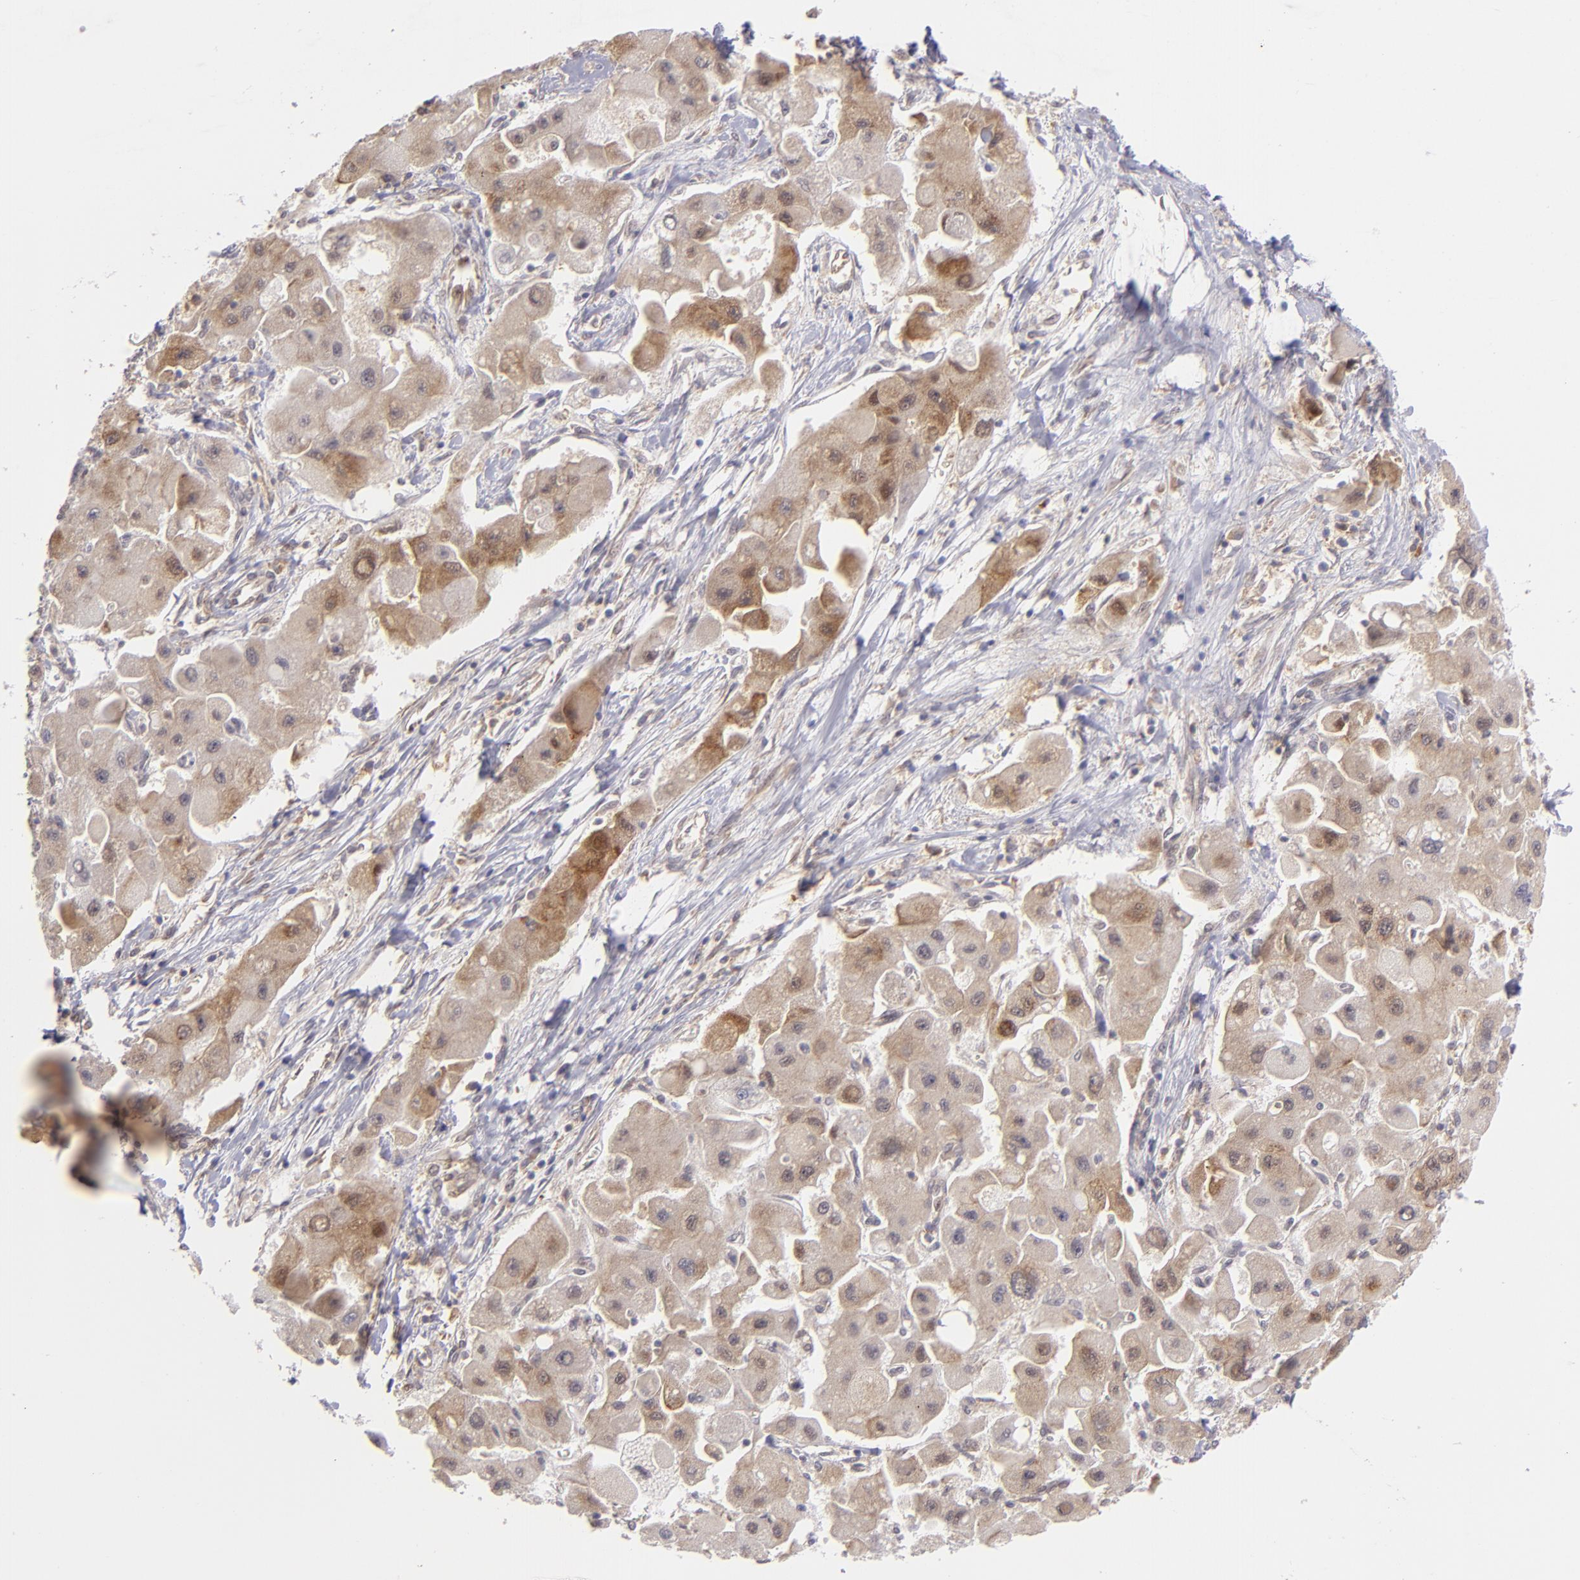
{"staining": {"intensity": "weak", "quantity": "25%-75%", "location": "cytoplasmic/membranous"}, "tissue": "liver cancer", "cell_type": "Tumor cells", "image_type": "cancer", "snomed": [{"axis": "morphology", "description": "Carcinoma, Hepatocellular, NOS"}, {"axis": "topography", "description": "Liver"}], "caption": "Protein analysis of liver cancer (hepatocellular carcinoma) tissue shows weak cytoplasmic/membranous positivity in approximately 25%-75% of tumor cells.", "gene": "PTPN13", "patient": {"sex": "male", "age": 24}}